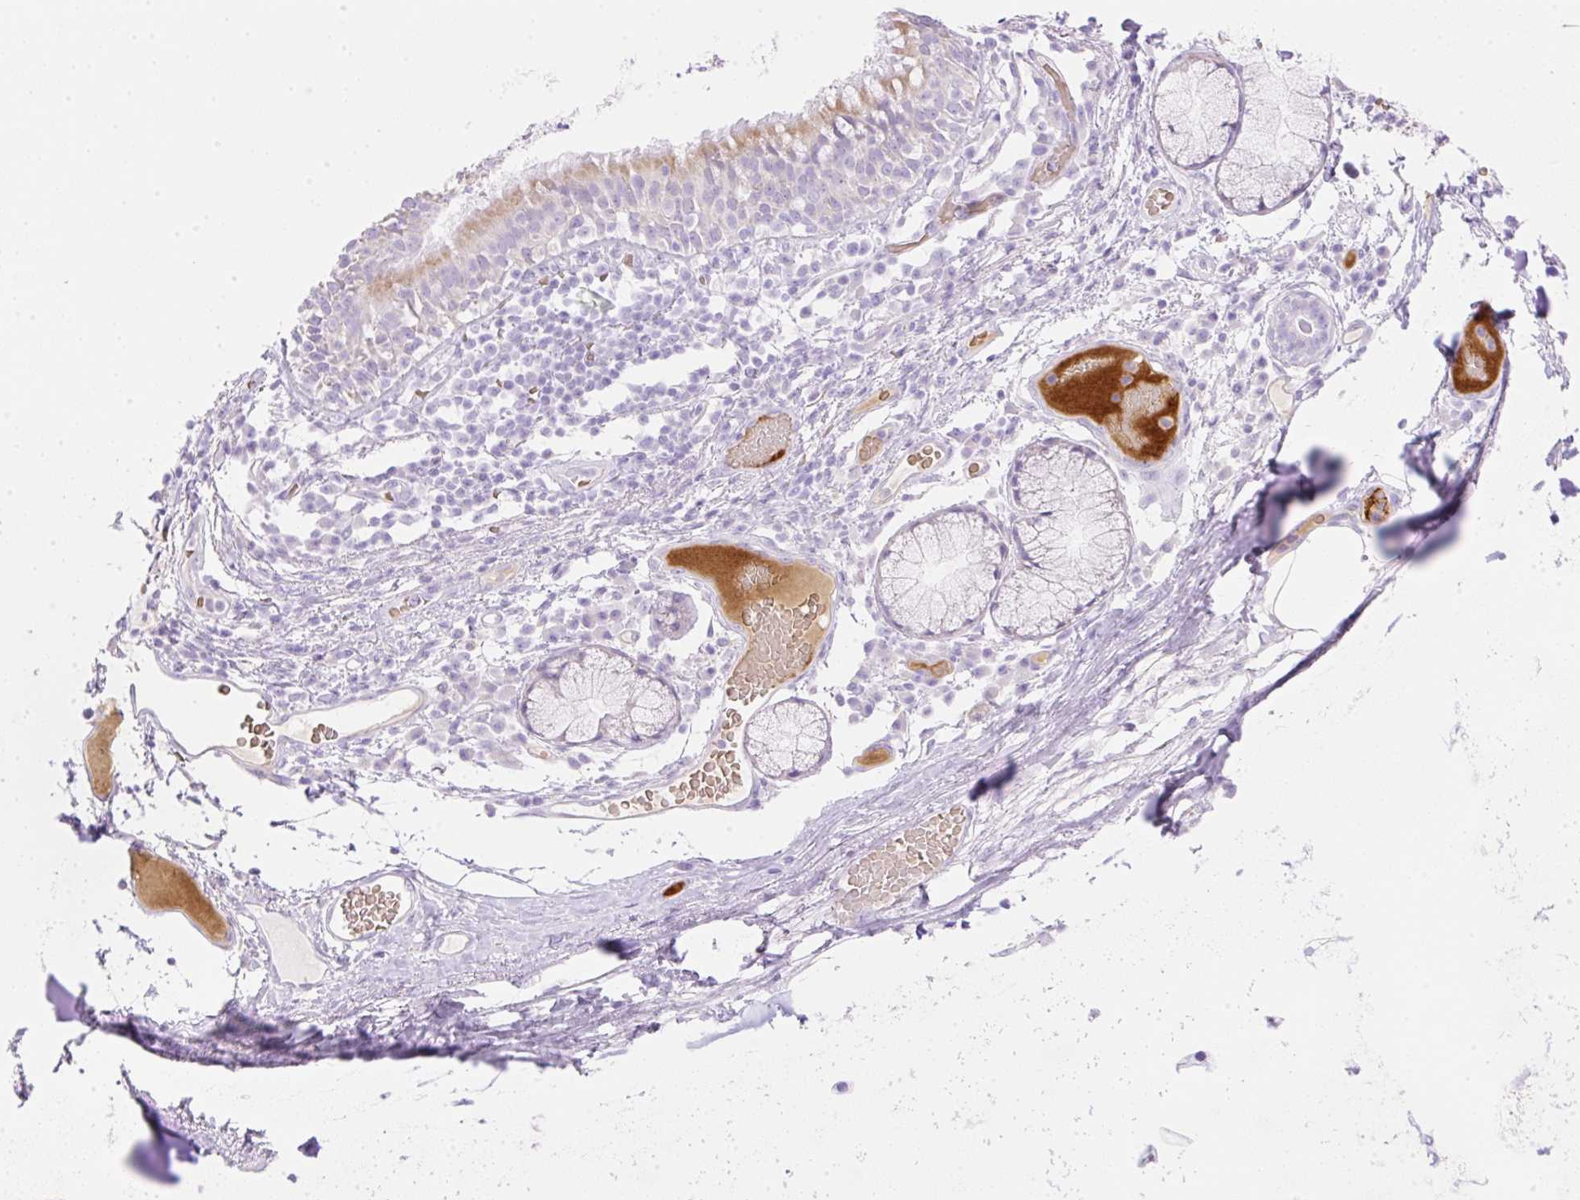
{"staining": {"intensity": "negative", "quantity": "none", "location": "none"}, "tissue": "adipose tissue", "cell_type": "Adipocytes", "image_type": "normal", "snomed": [{"axis": "morphology", "description": "Normal tissue, NOS"}, {"axis": "topography", "description": "Cartilage tissue"}, {"axis": "topography", "description": "Bronchus"}], "caption": "IHC photomicrograph of normal adipose tissue: adipose tissue stained with DAB shows no significant protein expression in adipocytes.", "gene": "CDX1", "patient": {"sex": "male", "age": 56}}